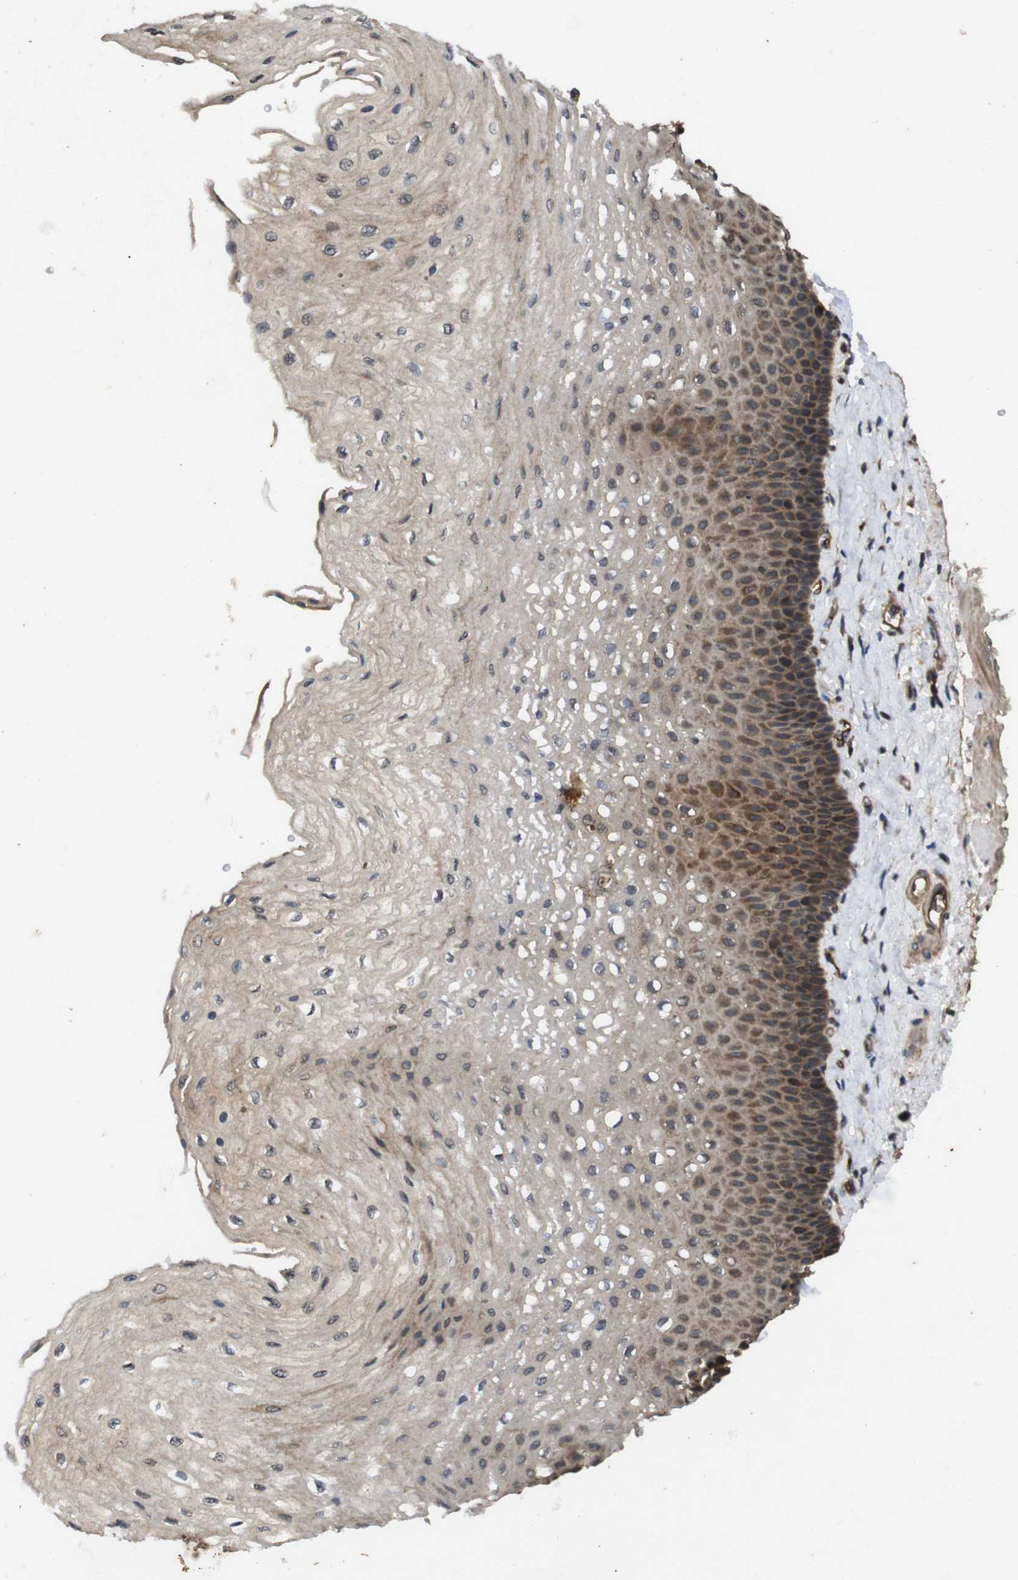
{"staining": {"intensity": "moderate", "quantity": ">75%", "location": "cytoplasmic/membranous"}, "tissue": "esophagus", "cell_type": "Squamous epithelial cells", "image_type": "normal", "snomed": [{"axis": "morphology", "description": "Normal tissue, NOS"}, {"axis": "topography", "description": "Esophagus"}], "caption": "Moderate cytoplasmic/membranous staining for a protein is identified in about >75% of squamous epithelial cells of normal esophagus using immunohistochemistry (IHC).", "gene": "RIPK1", "patient": {"sex": "female", "age": 72}}